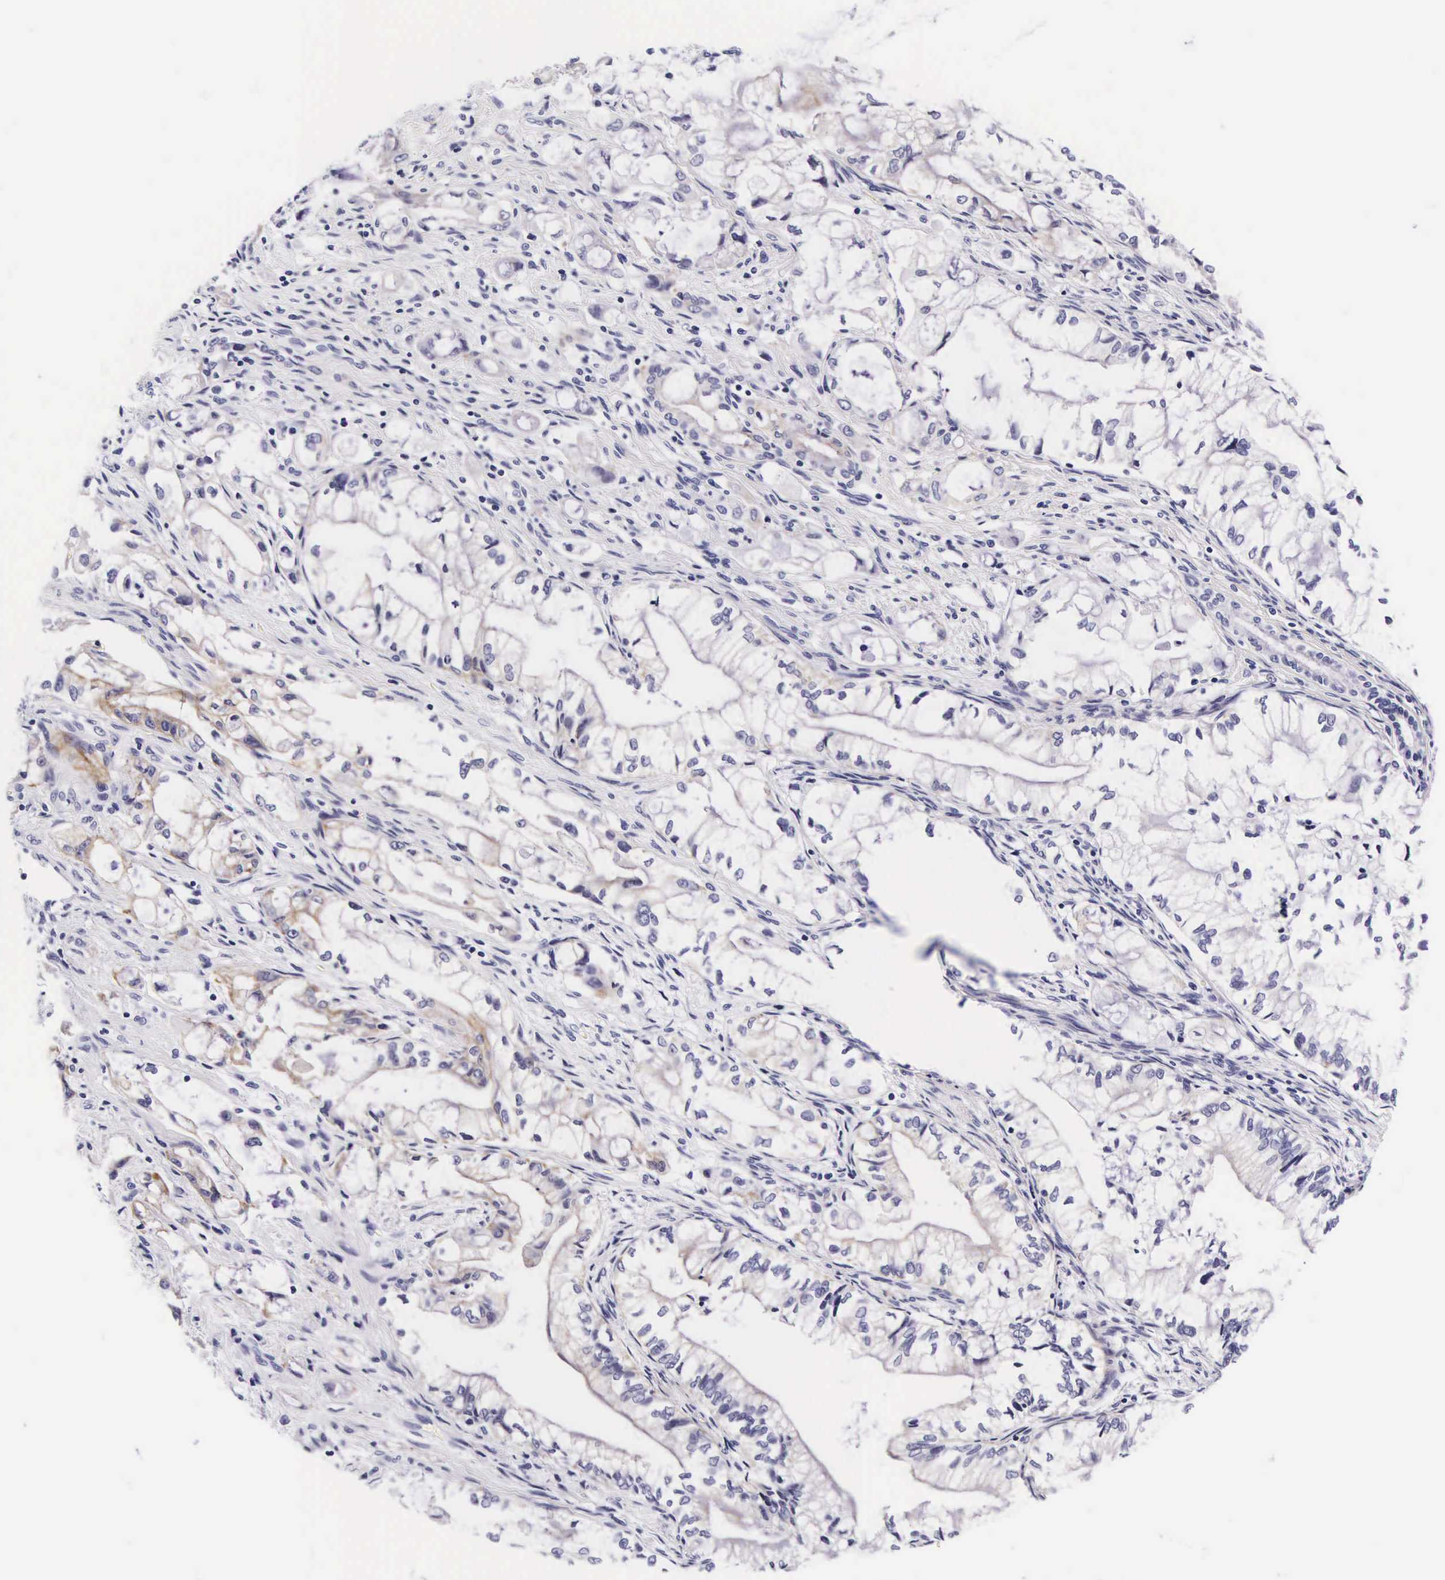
{"staining": {"intensity": "negative", "quantity": "none", "location": "none"}, "tissue": "pancreatic cancer", "cell_type": "Tumor cells", "image_type": "cancer", "snomed": [{"axis": "morphology", "description": "Adenocarcinoma, NOS"}, {"axis": "topography", "description": "Pancreas"}], "caption": "Protein analysis of pancreatic cancer (adenocarcinoma) displays no significant positivity in tumor cells.", "gene": "UPRT", "patient": {"sex": "male", "age": 79}}